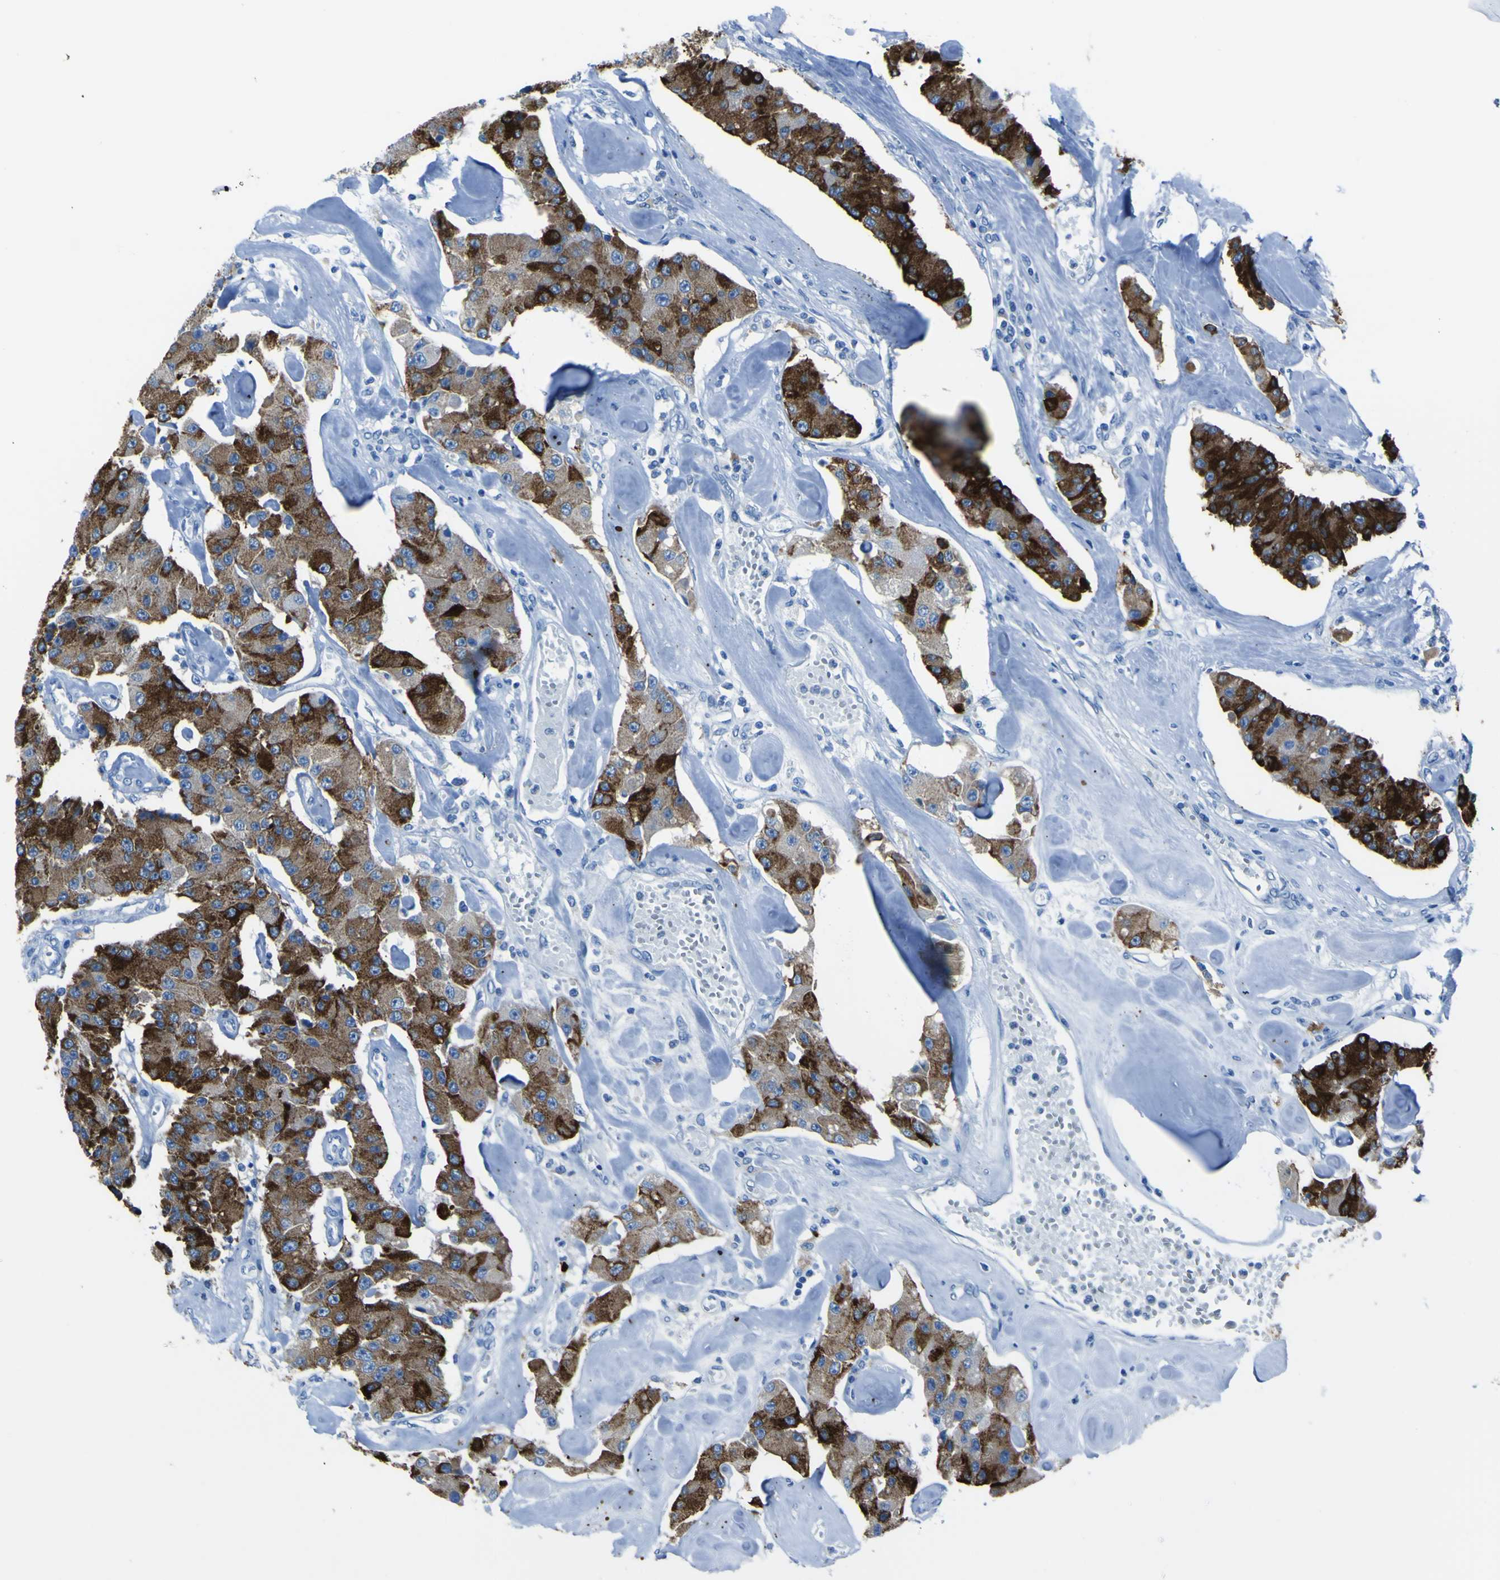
{"staining": {"intensity": "strong", "quantity": "25%-75%", "location": "cytoplasmic/membranous"}, "tissue": "carcinoid", "cell_type": "Tumor cells", "image_type": "cancer", "snomed": [{"axis": "morphology", "description": "Carcinoid, malignant, NOS"}, {"axis": "topography", "description": "Pancreas"}], "caption": "The micrograph exhibits staining of carcinoid (malignant), revealing strong cytoplasmic/membranous protein staining (brown color) within tumor cells. Immunohistochemistry stains the protein in brown and the nuclei are stained blue.", "gene": "ACSL1", "patient": {"sex": "male", "age": 41}}